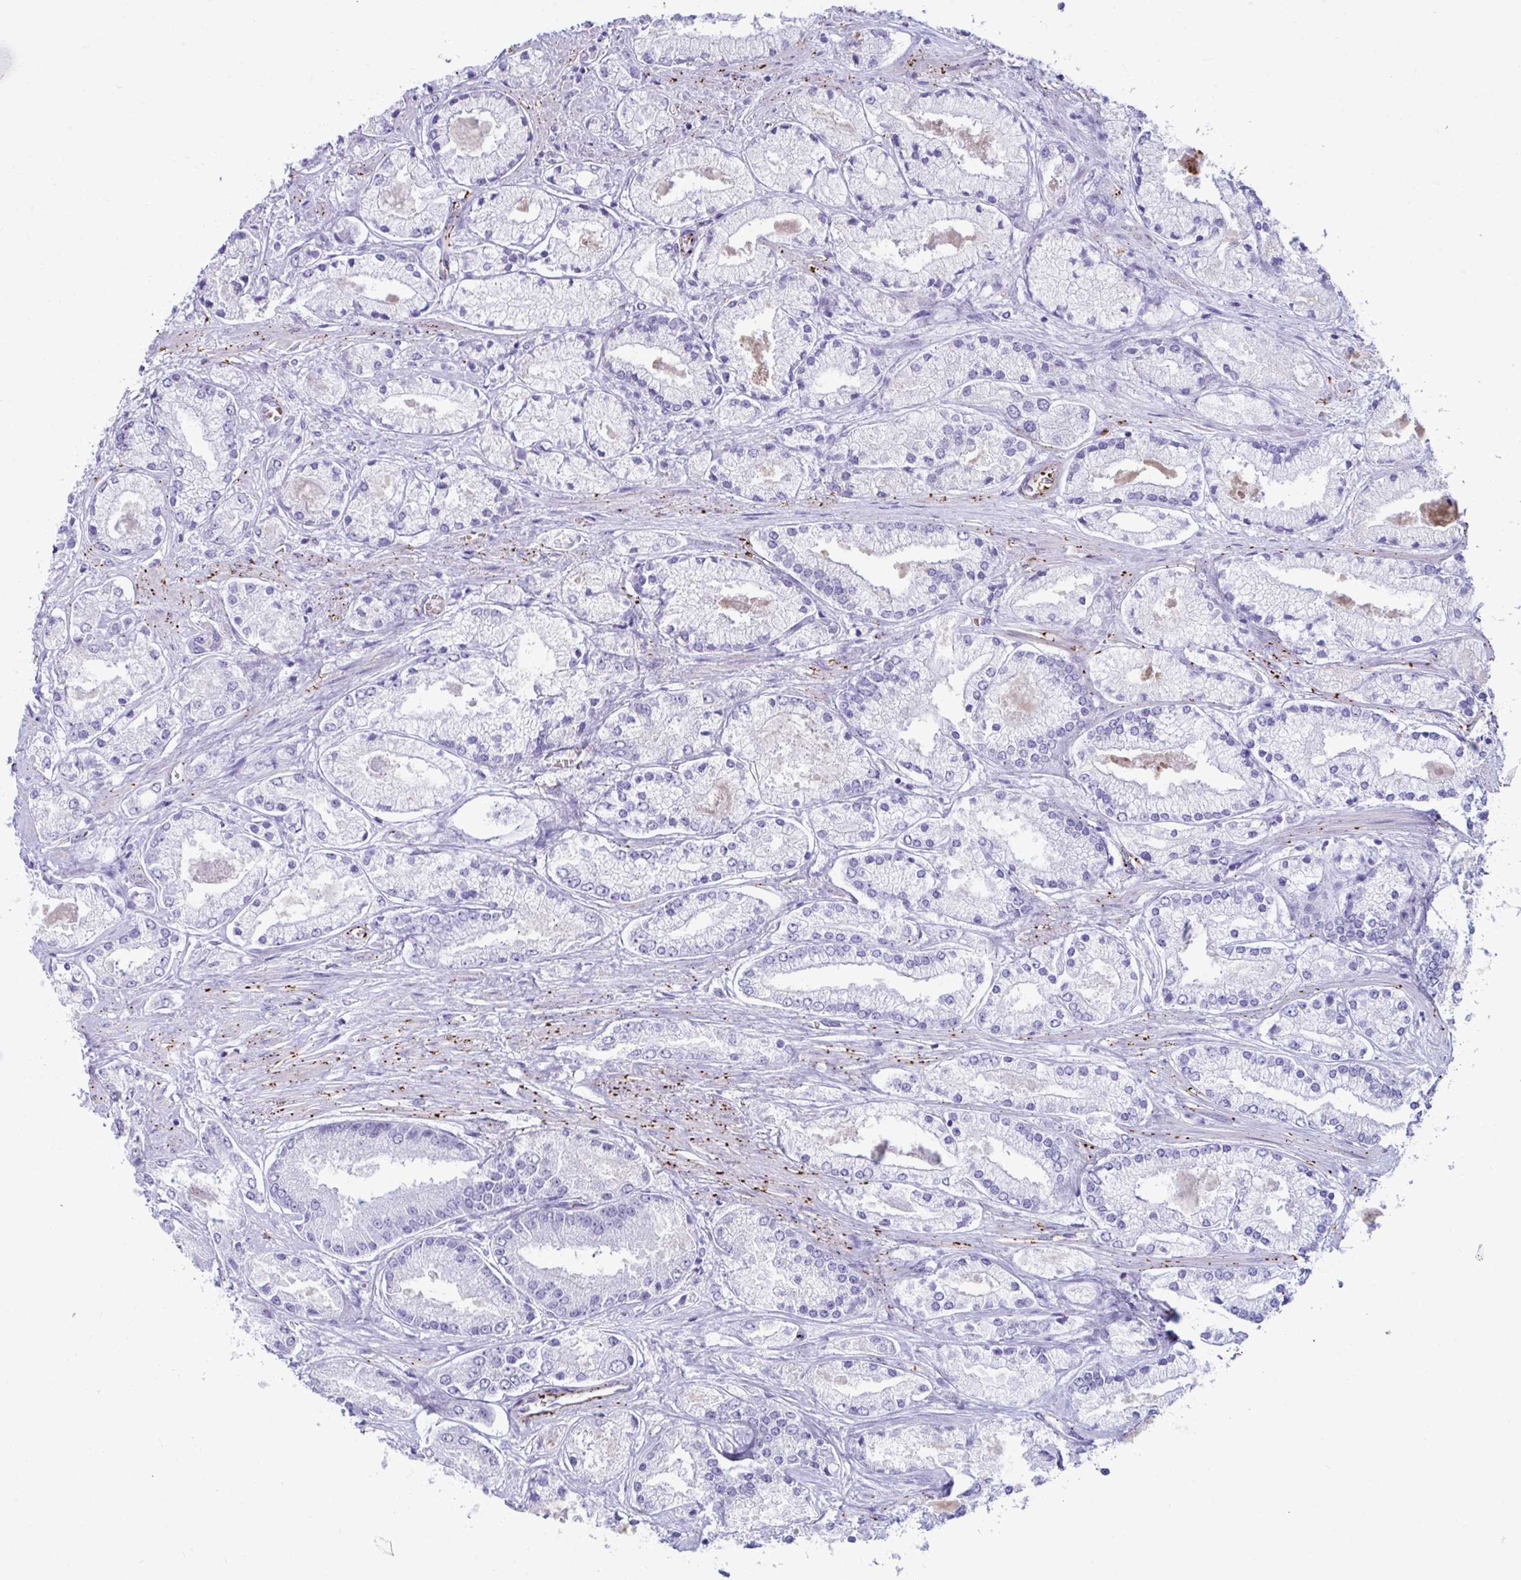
{"staining": {"intensity": "negative", "quantity": "none", "location": "none"}, "tissue": "prostate cancer", "cell_type": "Tumor cells", "image_type": "cancer", "snomed": [{"axis": "morphology", "description": "Adenocarcinoma, High grade"}, {"axis": "topography", "description": "Prostate"}], "caption": "Tumor cells show no significant staining in high-grade adenocarcinoma (prostate).", "gene": "UBL3", "patient": {"sex": "male", "age": 67}}